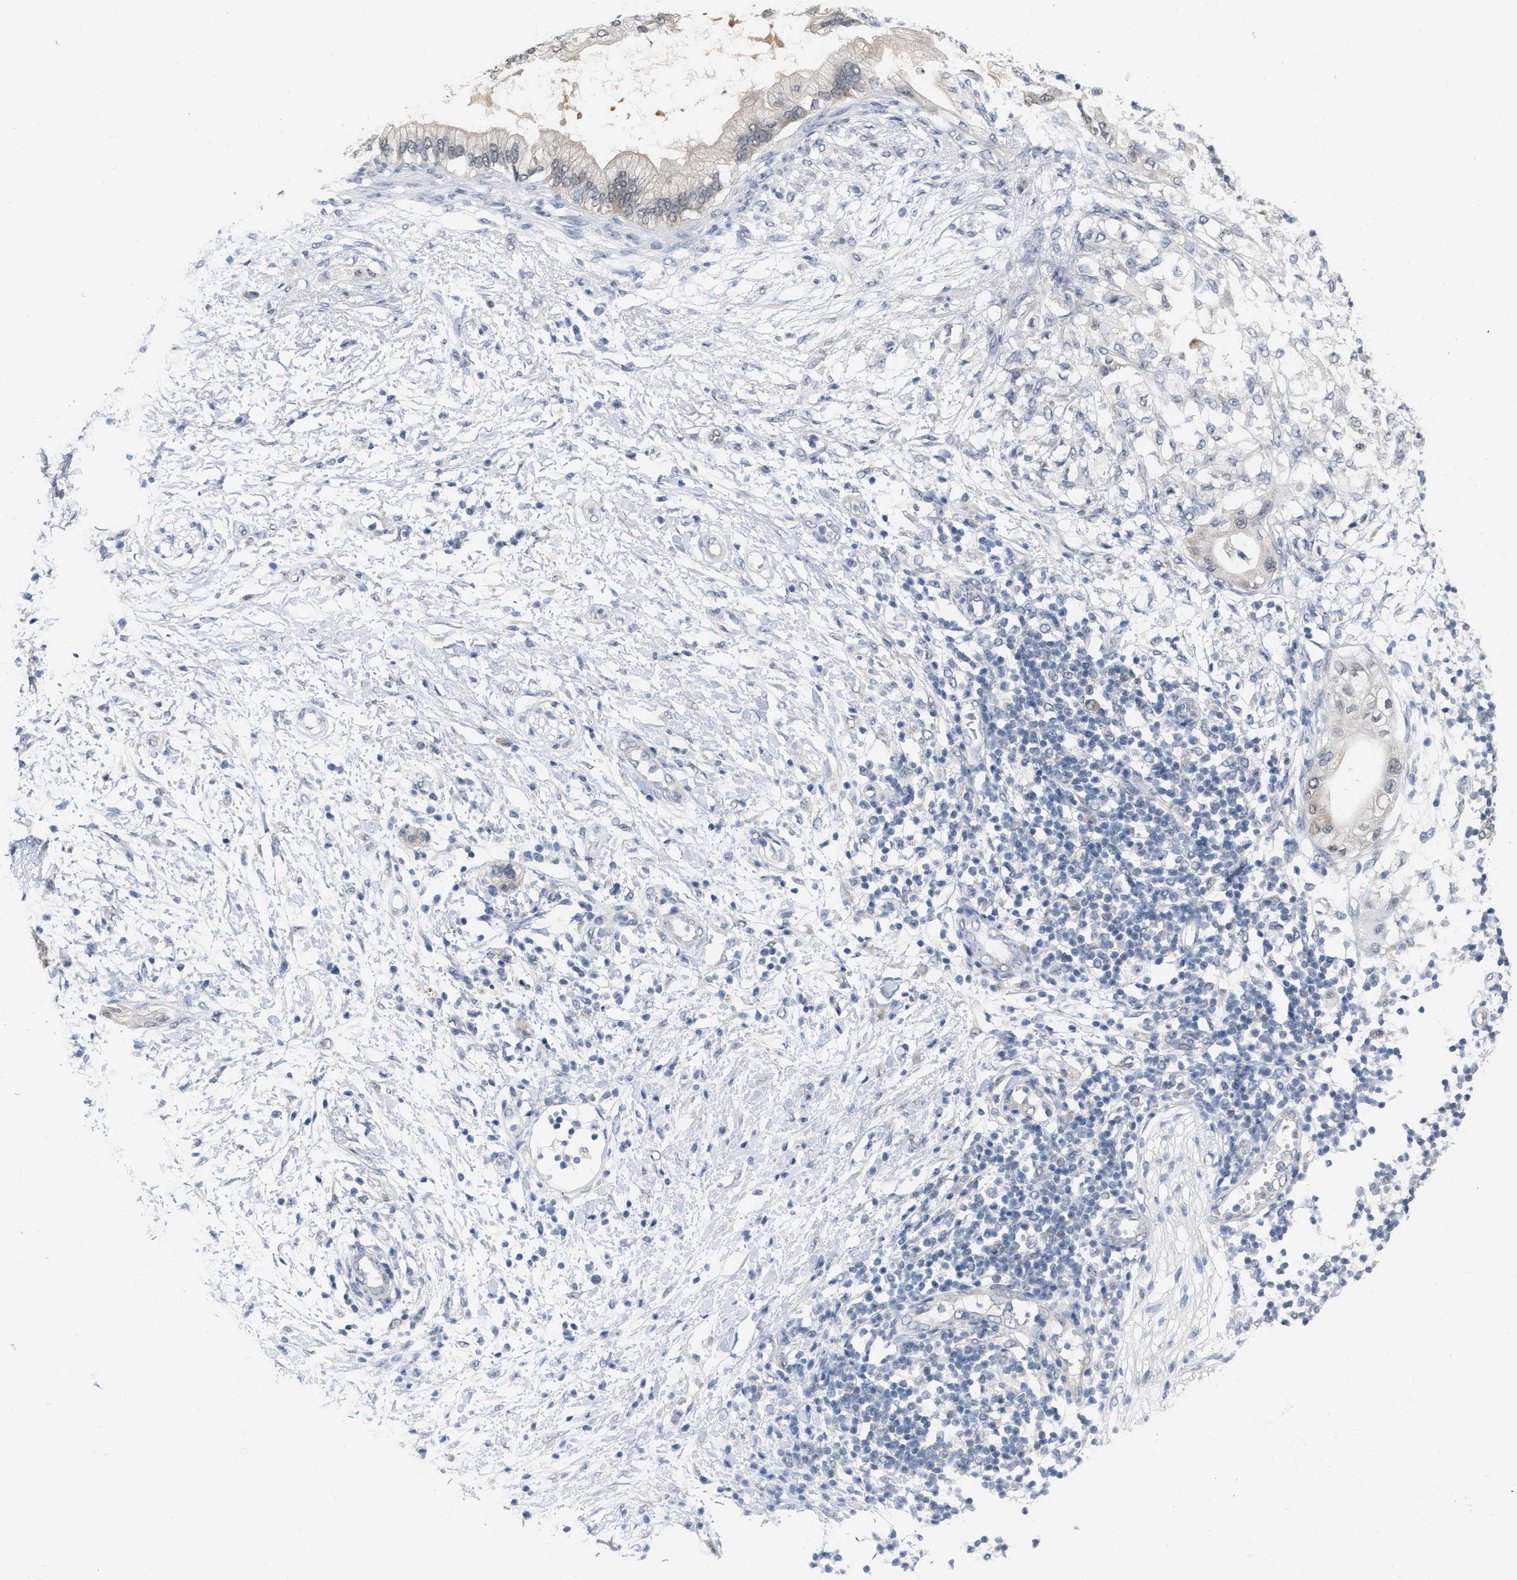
{"staining": {"intensity": "negative", "quantity": "none", "location": "none"}, "tissue": "adipose tissue", "cell_type": "Adipocytes", "image_type": "normal", "snomed": [{"axis": "morphology", "description": "Normal tissue, NOS"}, {"axis": "morphology", "description": "Adenocarcinoma, NOS"}, {"axis": "topography", "description": "Duodenum"}, {"axis": "topography", "description": "Peripheral nerve tissue"}], "caption": "DAB immunohistochemical staining of unremarkable human adipose tissue exhibits no significant positivity in adipocytes.", "gene": "RUVBL1", "patient": {"sex": "female", "age": 60}}